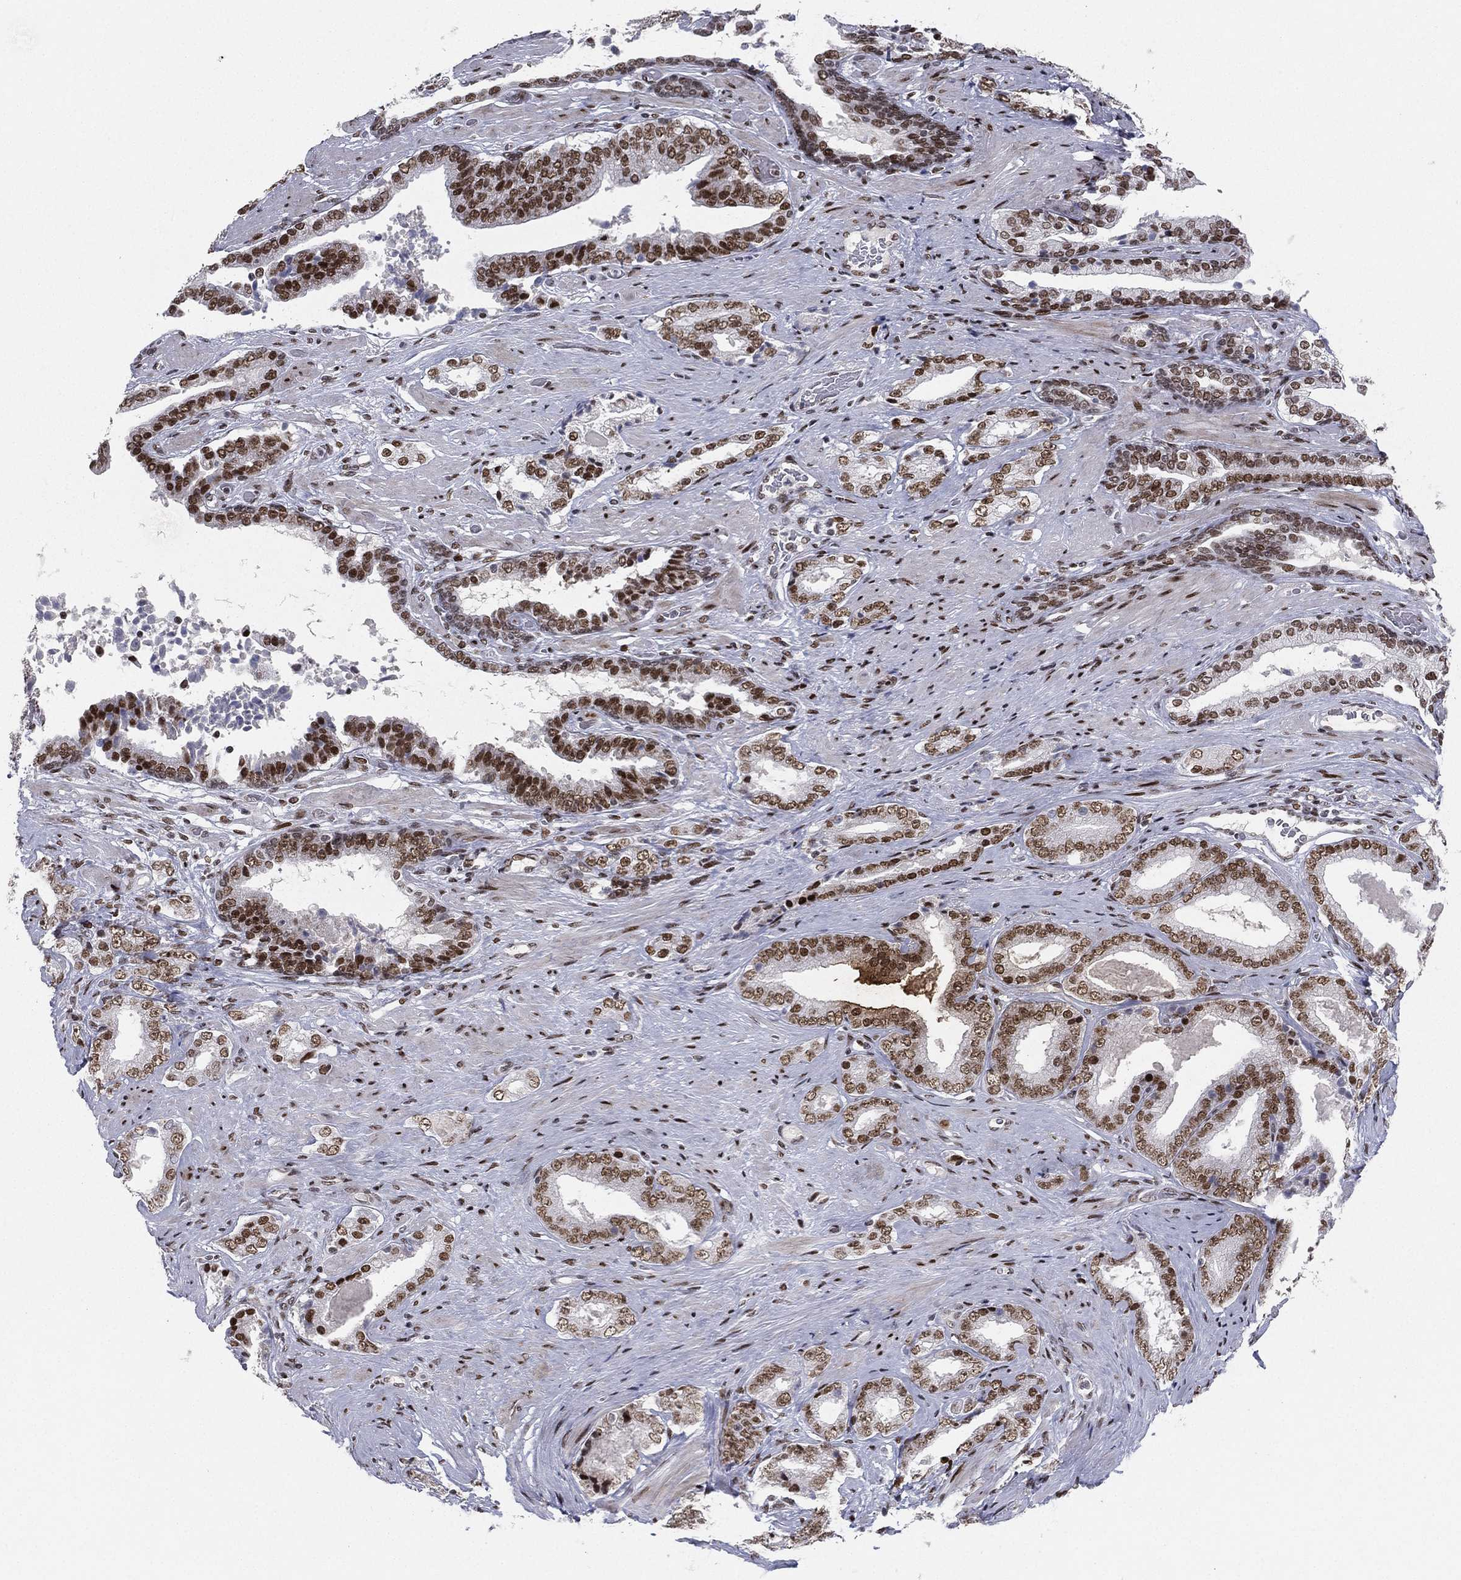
{"staining": {"intensity": "moderate", "quantity": ">75%", "location": "nuclear"}, "tissue": "prostate cancer", "cell_type": "Tumor cells", "image_type": "cancer", "snomed": [{"axis": "morphology", "description": "Adenocarcinoma, Low grade"}, {"axis": "topography", "description": "Prostate and seminal vesicle, NOS"}], "caption": "Adenocarcinoma (low-grade) (prostate) stained with immunohistochemistry demonstrates moderate nuclear staining in approximately >75% of tumor cells. The staining was performed using DAB to visualize the protein expression in brown, while the nuclei were stained in blue with hematoxylin (Magnification: 20x).", "gene": "RTF1", "patient": {"sex": "male", "age": 61}}